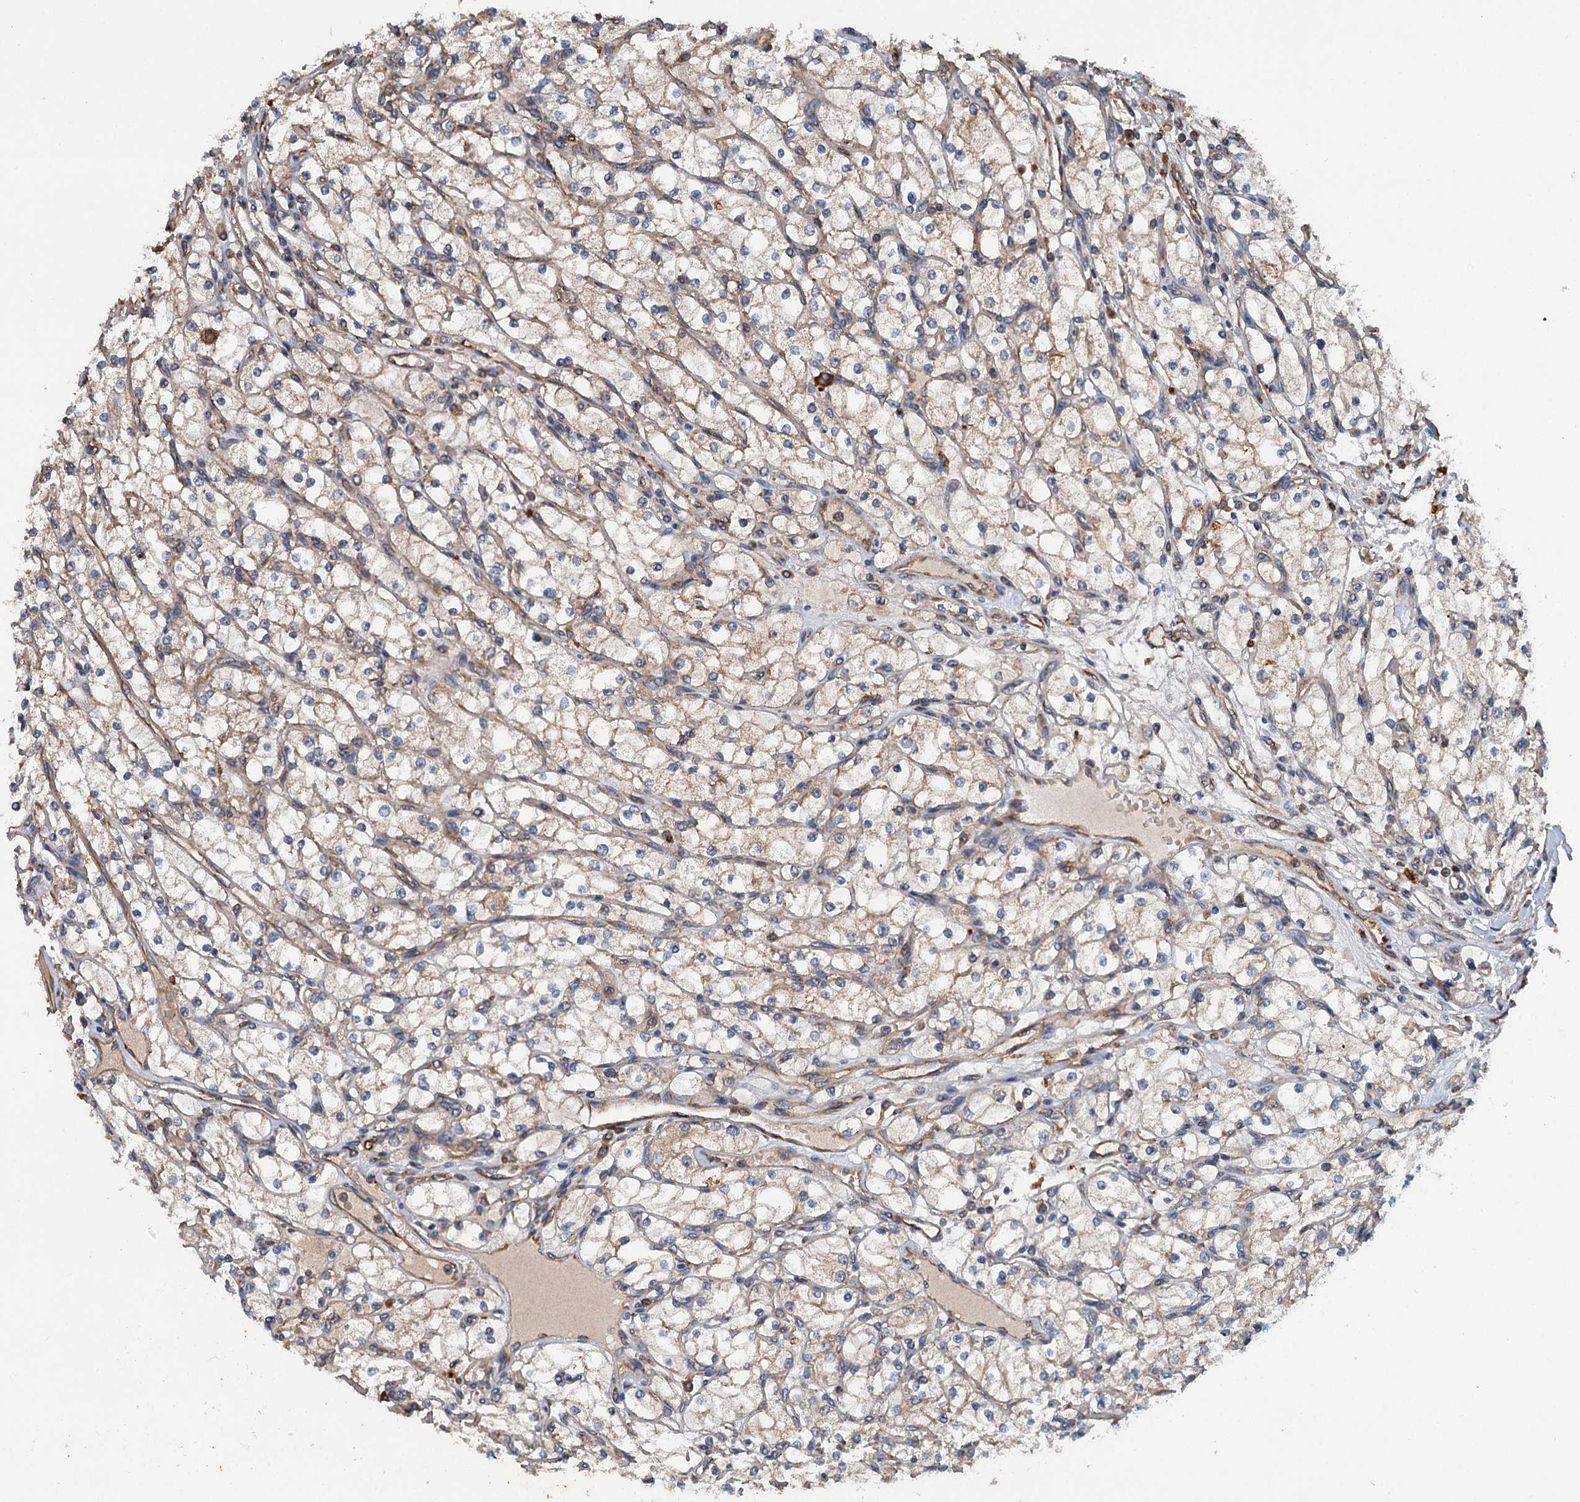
{"staining": {"intensity": "weak", "quantity": "<25%", "location": "cytoplasmic/membranous"}, "tissue": "renal cancer", "cell_type": "Tumor cells", "image_type": "cancer", "snomed": [{"axis": "morphology", "description": "Adenocarcinoma, NOS"}, {"axis": "topography", "description": "Kidney"}], "caption": "This is an IHC photomicrograph of human adenocarcinoma (renal). There is no expression in tumor cells.", "gene": "LINS1", "patient": {"sex": "male", "age": 80}}